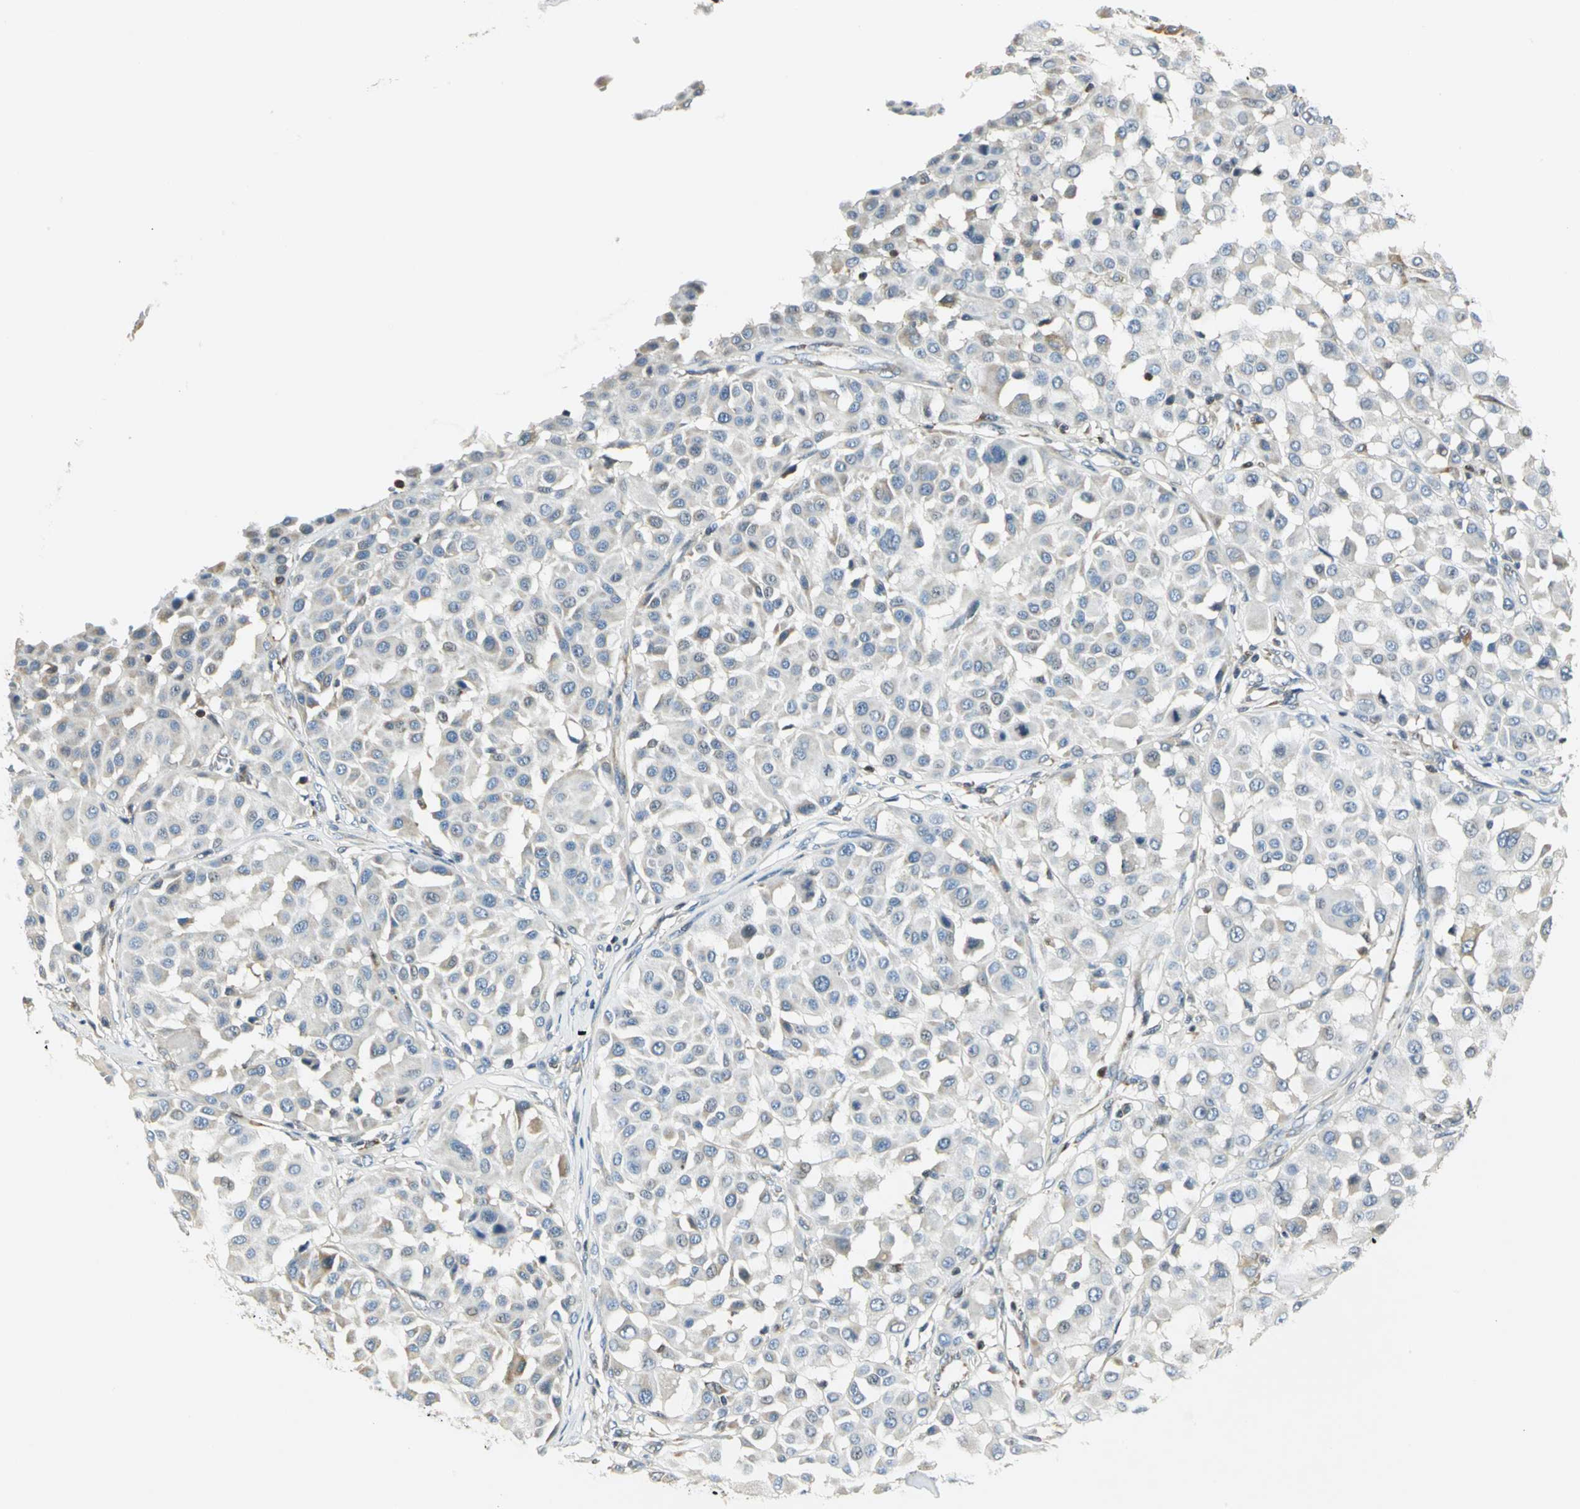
{"staining": {"intensity": "weak", "quantity": "<25%", "location": "cytoplasmic/membranous"}, "tissue": "melanoma", "cell_type": "Tumor cells", "image_type": "cancer", "snomed": [{"axis": "morphology", "description": "Malignant melanoma, Metastatic site"}, {"axis": "topography", "description": "Soft tissue"}], "caption": "IHC photomicrograph of melanoma stained for a protein (brown), which displays no expression in tumor cells. (DAB (3,3'-diaminobenzidine) immunohistochemistry, high magnification).", "gene": "USP40", "patient": {"sex": "male", "age": 41}}